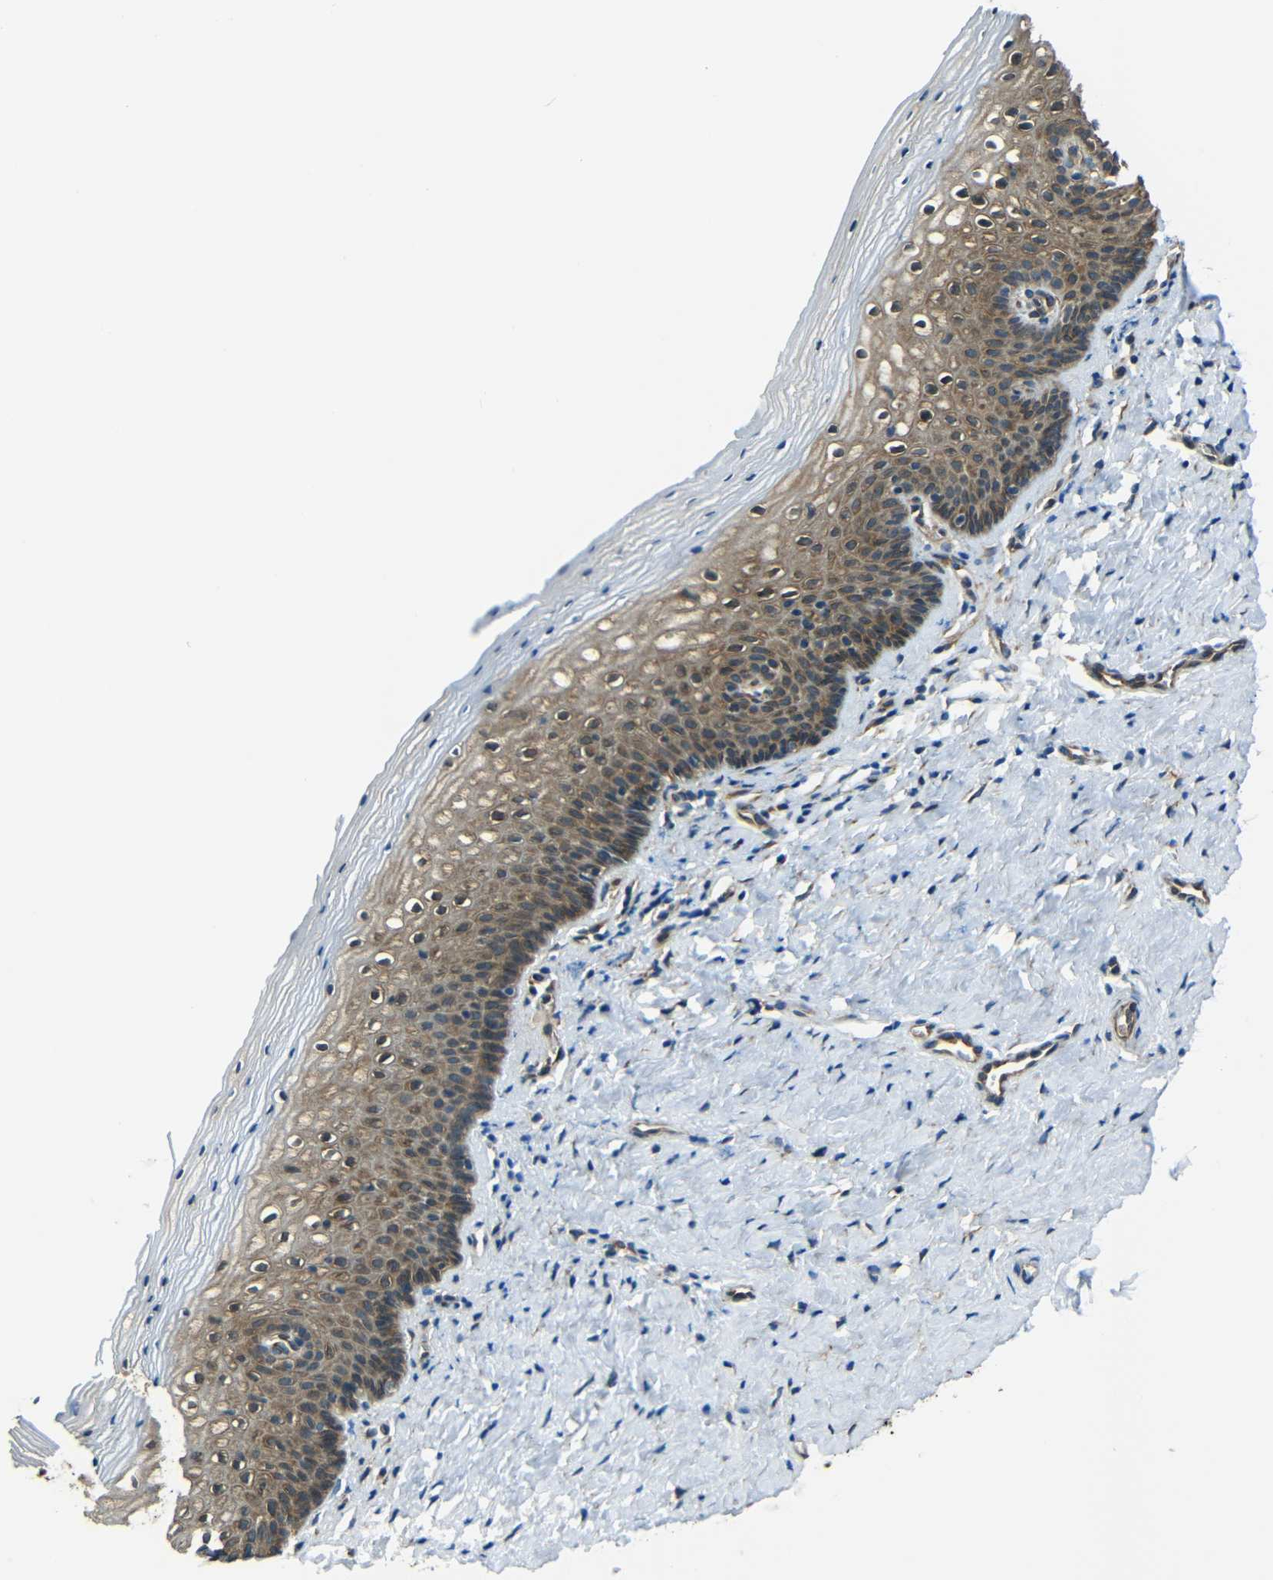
{"staining": {"intensity": "moderate", "quantity": "25%-75%", "location": "cytoplasmic/membranous"}, "tissue": "vagina", "cell_type": "Squamous epithelial cells", "image_type": "normal", "snomed": [{"axis": "morphology", "description": "Normal tissue, NOS"}, {"axis": "topography", "description": "Vagina"}], "caption": "IHC (DAB) staining of normal human vagina displays moderate cytoplasmic/membranous protein staining in about 25%-75% of squamous epithelial cells.", "gene": "VAPB", "patient": {"sex": "female", "age": 46}}